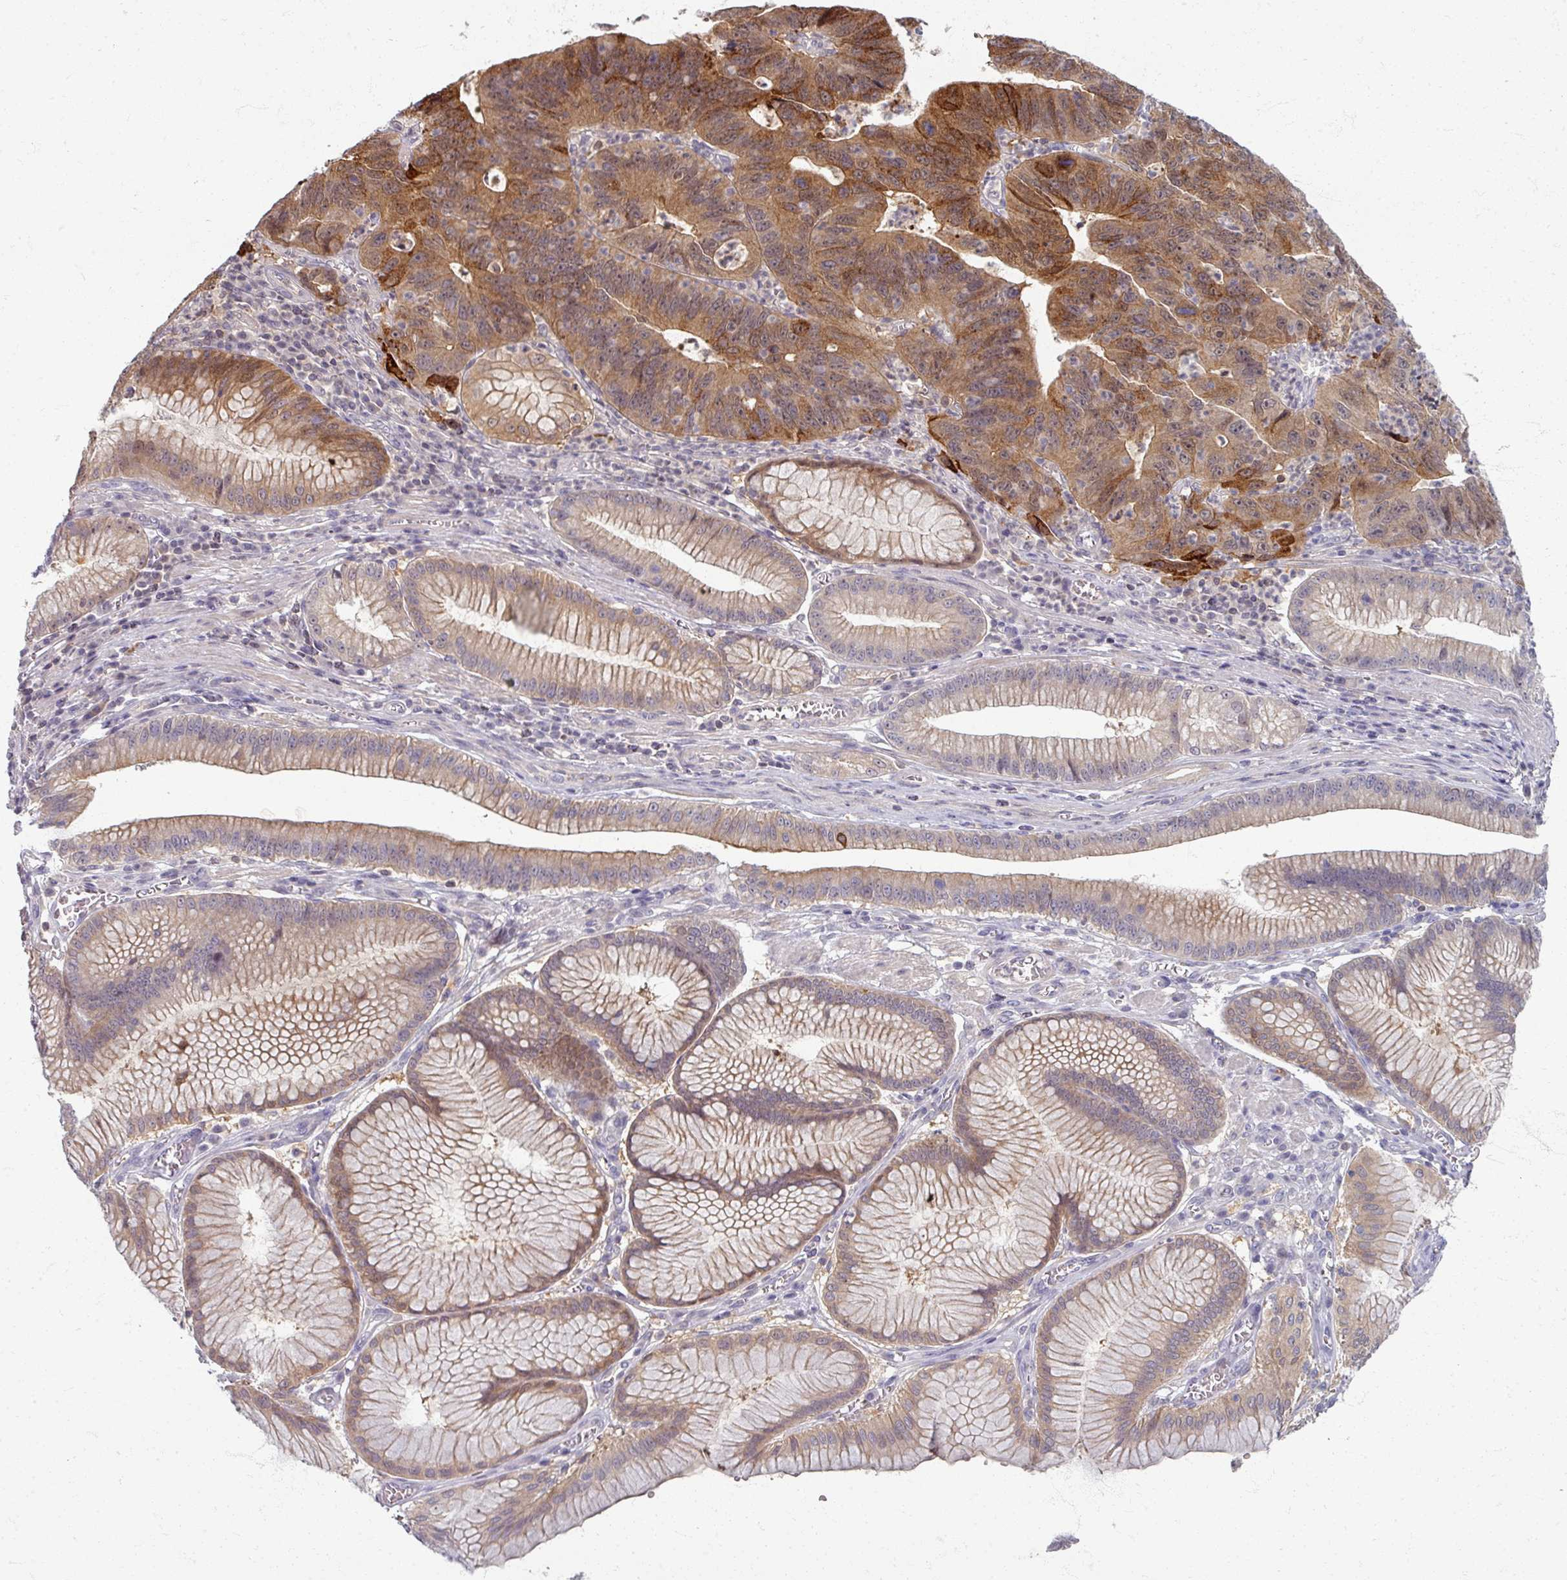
{"staining": {"intensity": "moderate", "quantity": ">75%", "location": "cytoplasmic/membranous"}, "tissue": "stomach cancer", "cell_type": "Tumor cells", "image_type": "cancer", "snomed": [{"axis": "morphology", "description": "Adenocarcinoma, NOS"}, {"axis": "topography", "description": "Stomach"}], "caption": "DAB immunohistochemical staining of human adenocarcinoma (stomach) displays moderate cytoplasmic/membranous protein expression in about >75% of tumor cells.", "gene": "TTLL7", "patient": {"sex": "male", "age": 59}}